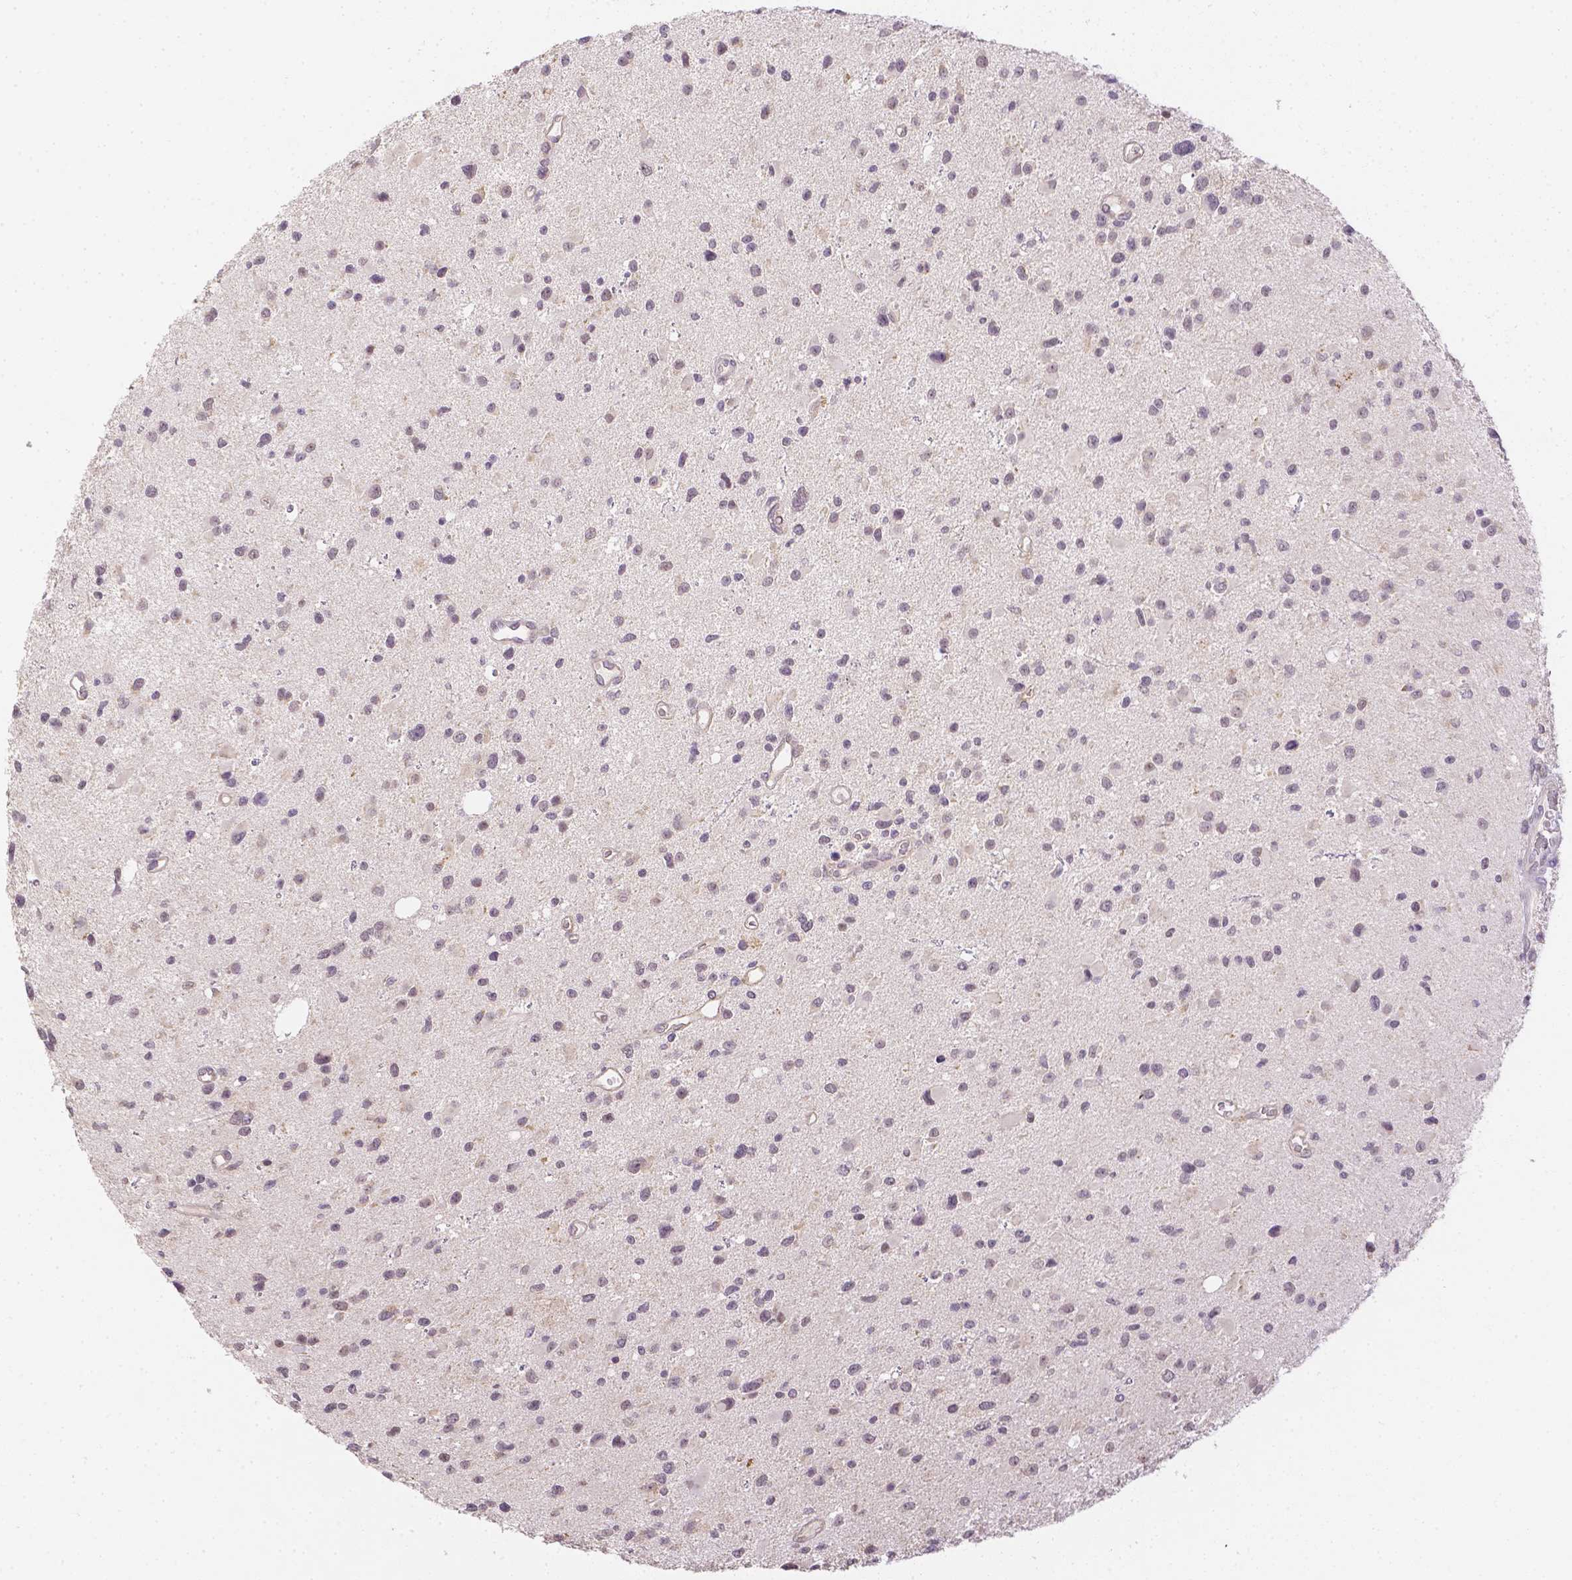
{"staining": {"intensity": "weak", "quantity": "<25%", "location": "nuclear"}, "tissue": "glioma", "cell_type": "Tumor cells", "image_type": "cancer", "snomed": [{"axis": "morphology", "description": "Glioma, malignant, Low grade"}, {"axis": "topography", "description": "Brain"}], "caption": "Malignant low-grade glioma stained for a protein using immunohistochemistry (IHC) shows no positivity tumor cells.", "gene": "ZNF280B", "patient": {"sex": "female", "age": 32}}